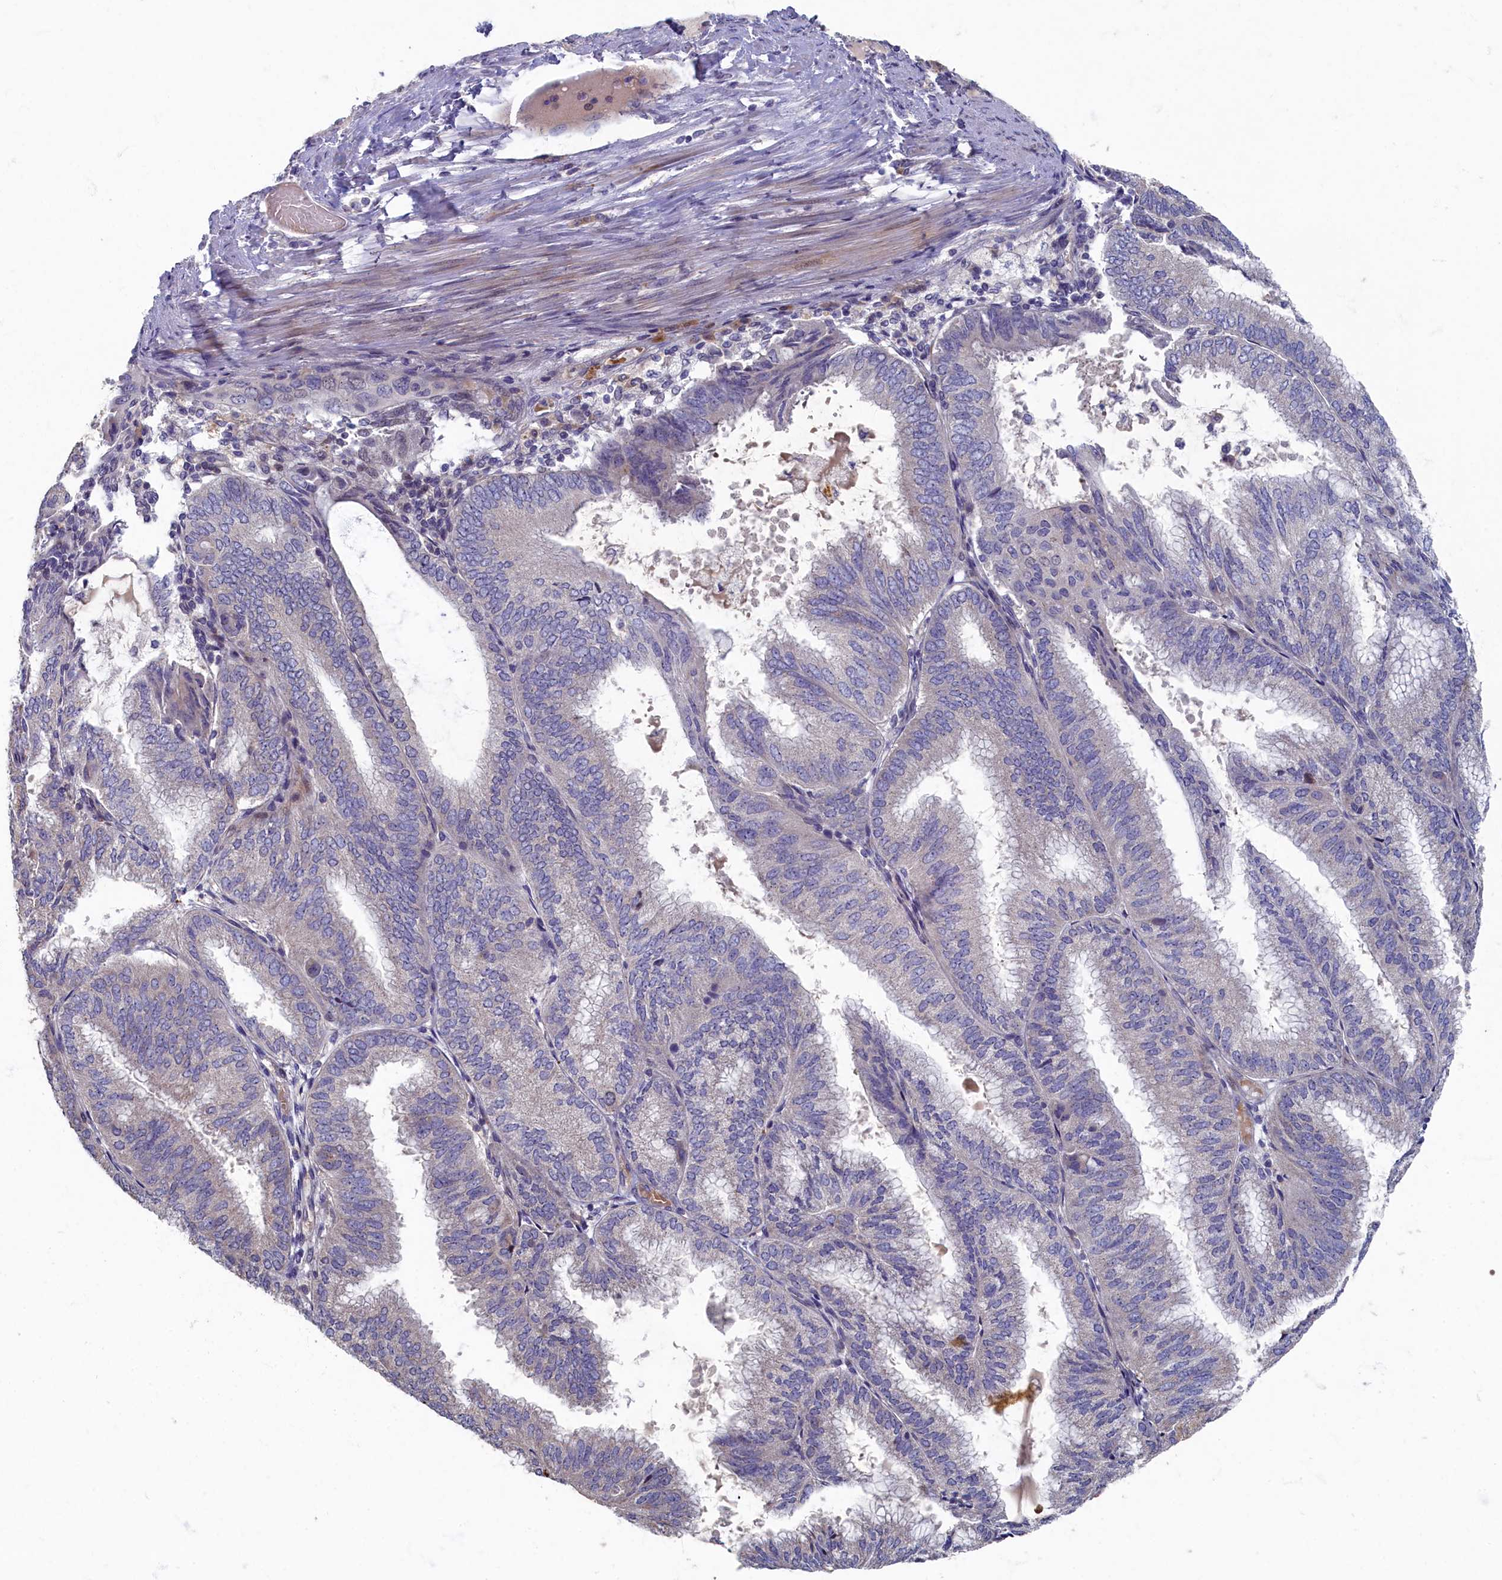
{"staining": {"intensity": "moderate", "quantity": "<25%", "location": "cytoplasmic/membranous"}, "tissue": "endometrial cancer", "cell_type": "Tumor cells", "image_type": "cancer", "snomed": [{"axis": "morphology", "description": "Adenocarcinoma, NOS"}, {"axis": "topography", "description": "Endometrium"}], "caption": "Immunohistochemistry (IHC) micrograph of neoplastic tissue: endometrial adenocarcinoma stained using immunohistochemistry shows low levels of moderate protein expression localized specifically in the cytoplasmic/membranous of tumor cells, appearing as a cytoplasmic/membranous brown color.", "gene": "HUNK", "patient": {"sex": "female", "age": 49}}